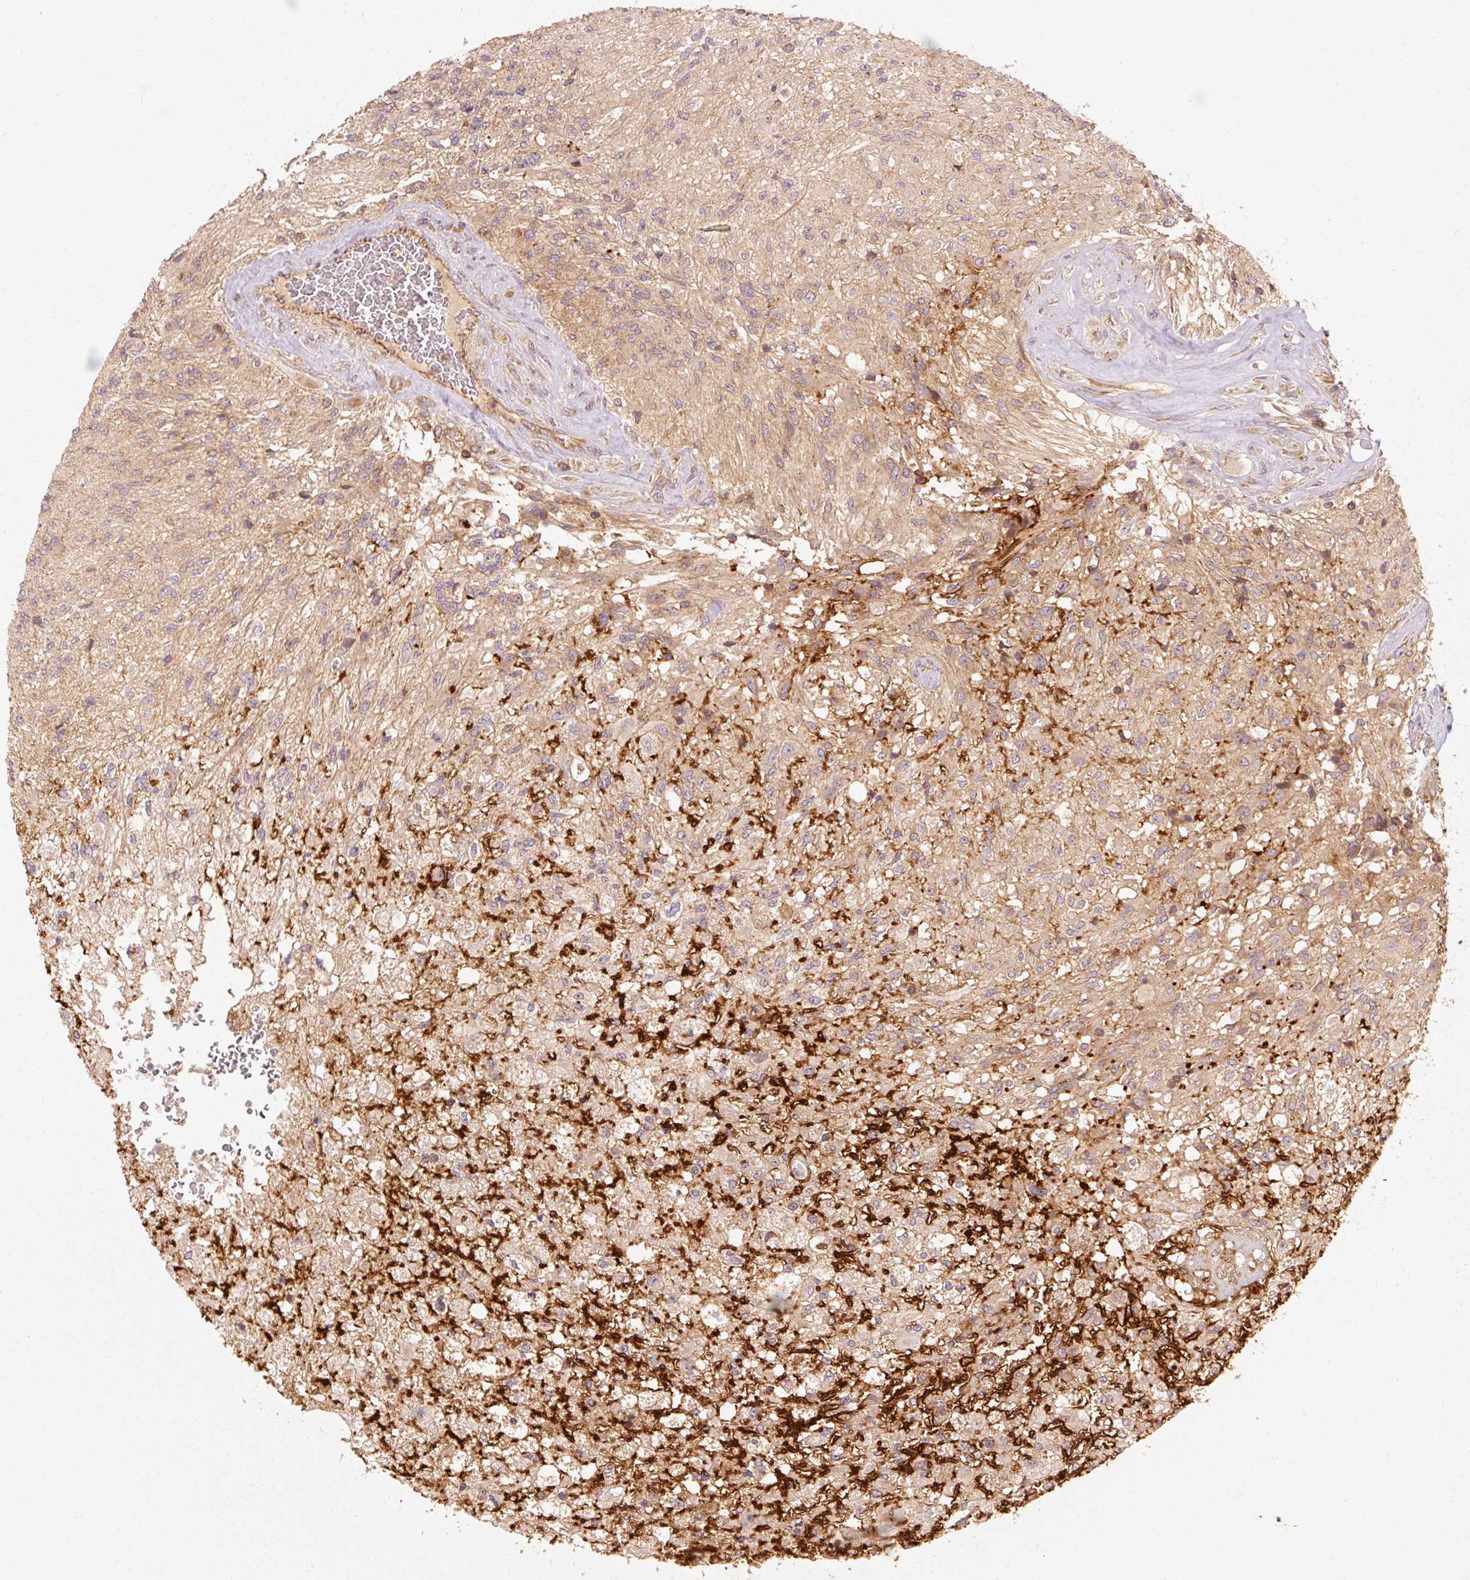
{"staining": {"intensity": "weak", "quantity": "<25%", "location": "cytoplasmic/membranous"}, "tissue": "glioma", "cell_type": "Tumor cells", "image_type": "cancer", "snomed": [{"axis": "morphology", "description": "Glioma, malignant, High grade"}, {"axis": "topography", "description": "Brain"}], "caption": "Immunohistochemistry of malignant high-grade glioma reveals no expression in tumor cells.", "gene": "CTNNA1", "patient": {"sex": "male", "age": 56}}